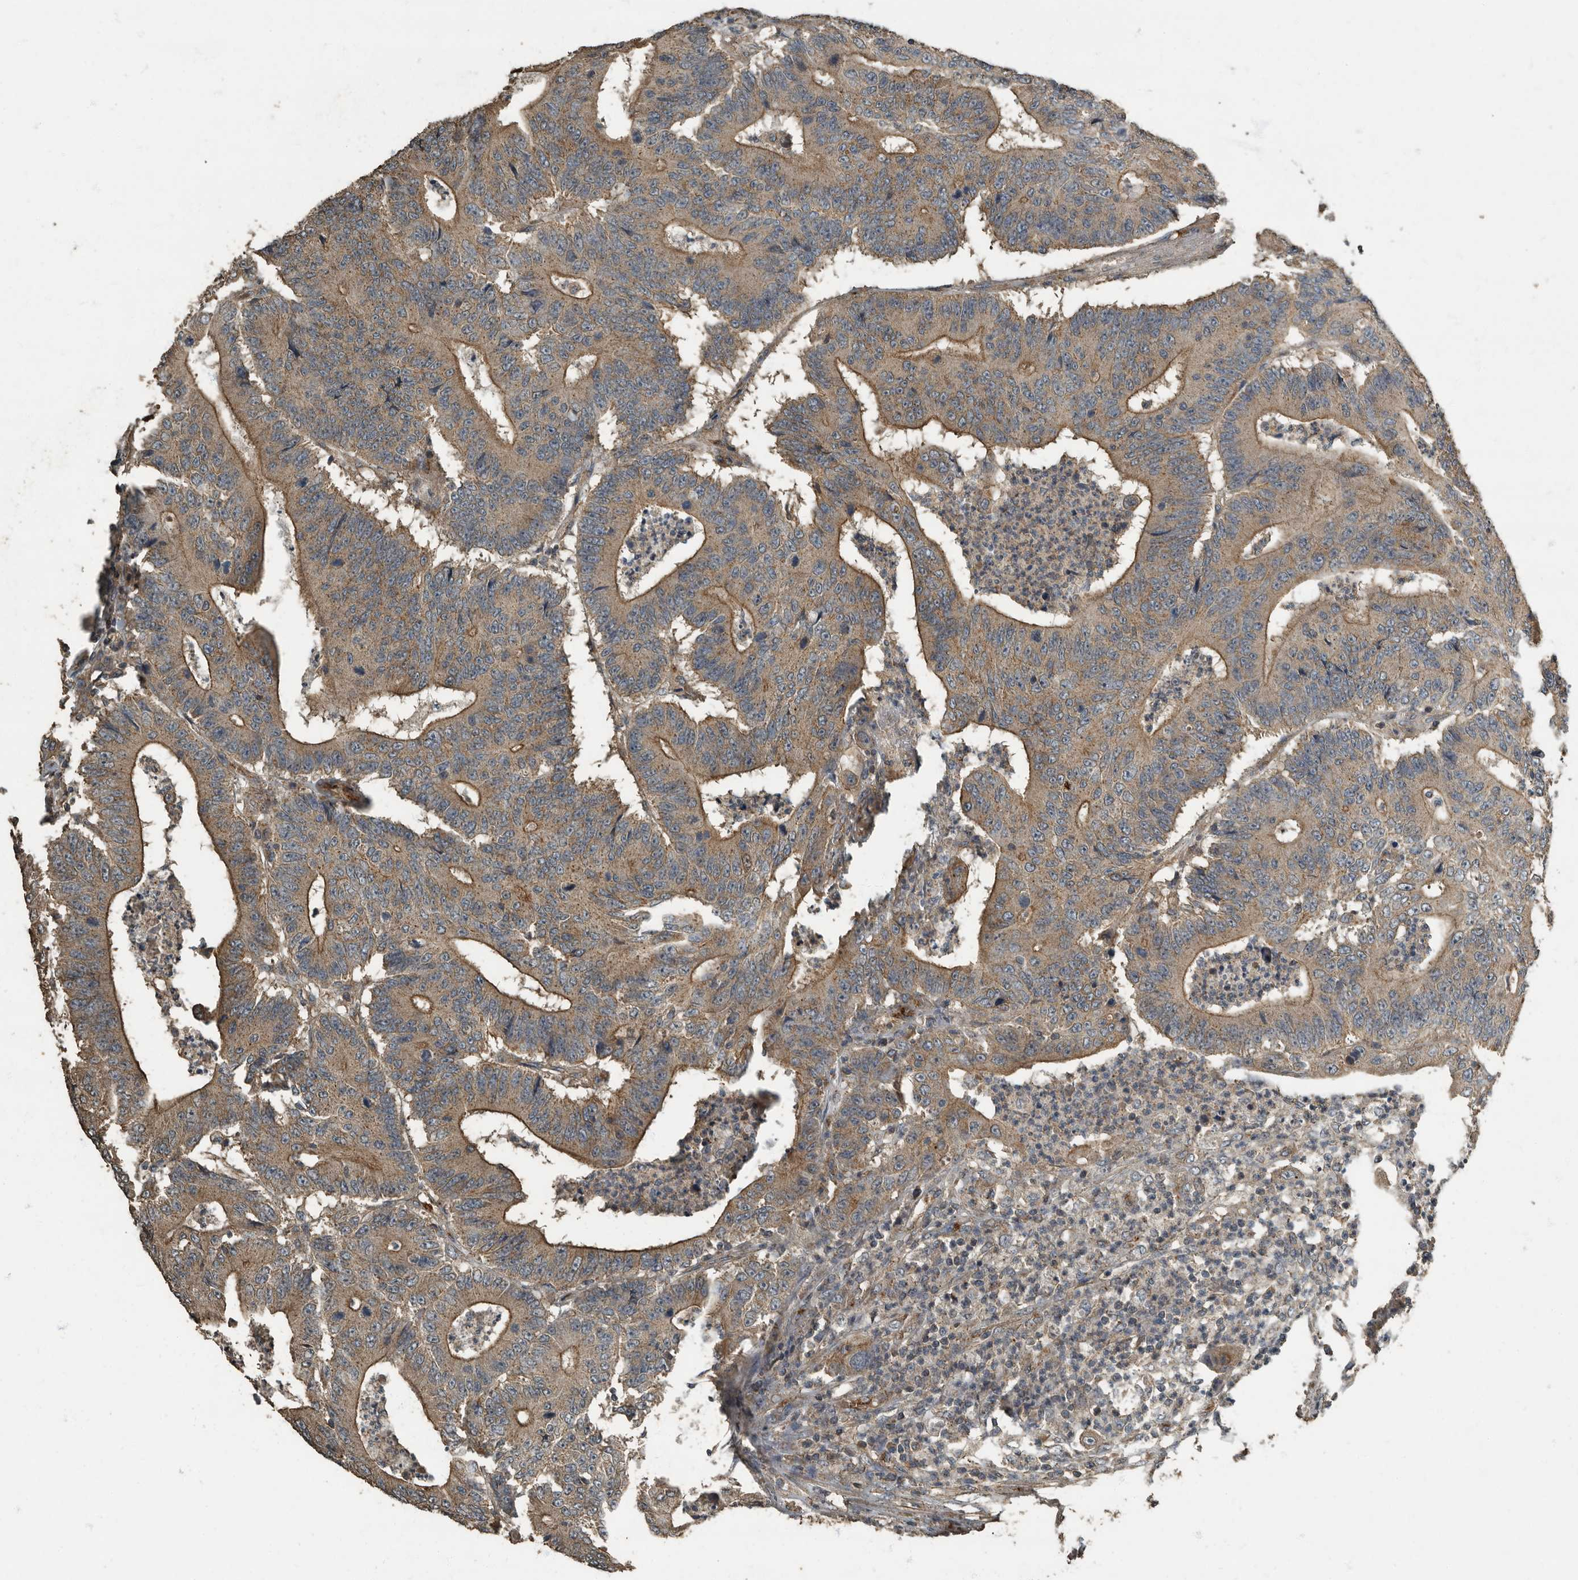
{"staining": {"intensity": "moderate", "quantity": ">75%", "location": "cytoplasmic/membranous"}, "tissue": "colorectal cancer", "cell_type": "Tumor cells", "image_type": "cancer", "snomed": [{"axis": "morphology", "description": "Adenocarcinoma, NOS"}, {"axis": "topography", "description": "Colon"}], "caption": "Protein staining reveals moderate cytoplasmic/membranous expression in approximately >75% of tumor cells in colorectal cancer.", "gene": "IL15RA", "patient": {"sex": "male", "age": 83}}